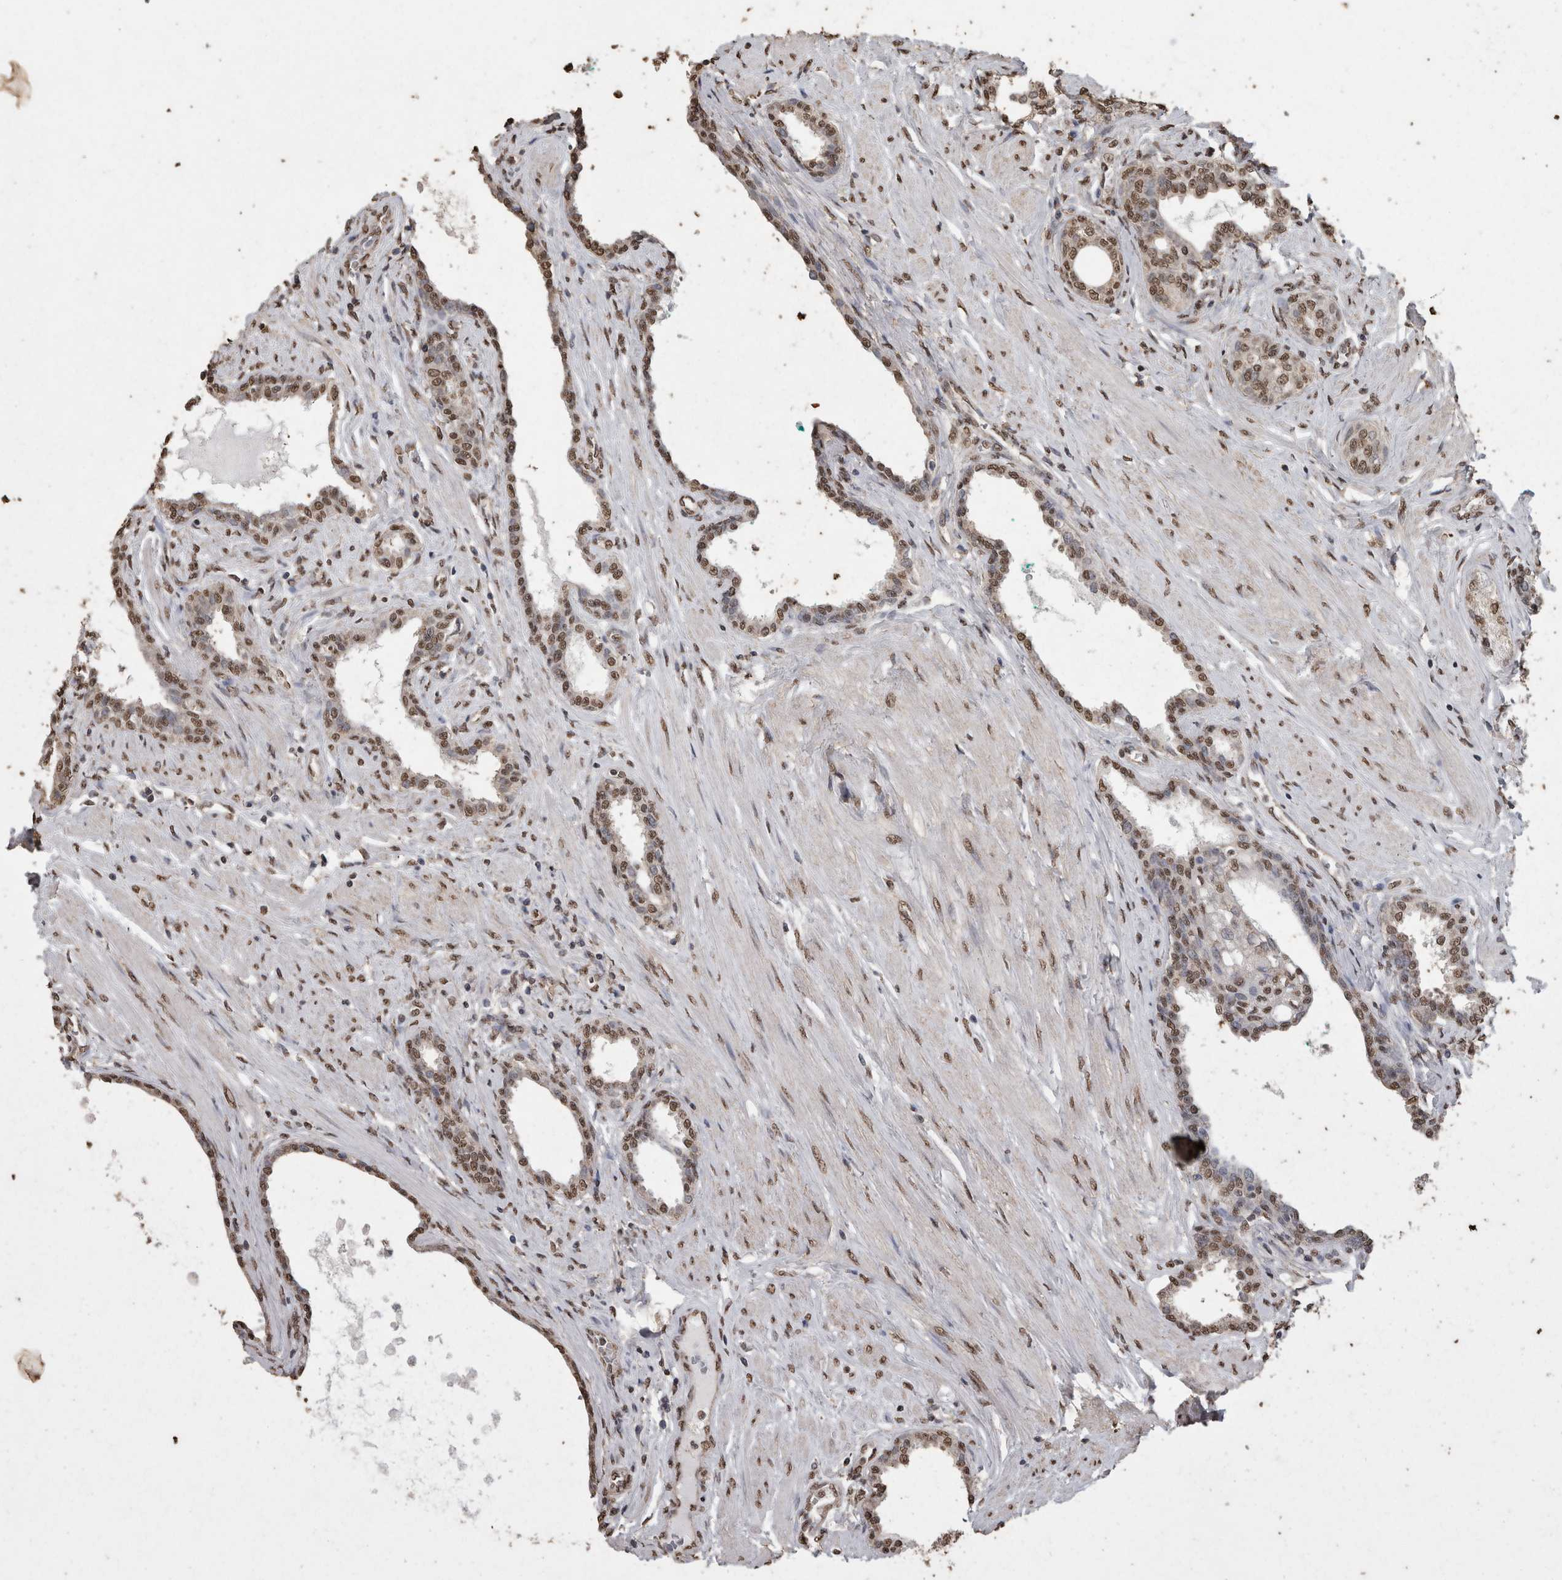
{"staining": {"intensity": "moderate", "quantity": ">75%", "location": "nuclear"}, "tissue": "prostate cancer", "cell_type": "Tumor cells", "image_type": "cancer", "snomed": [{"axis": "morphology", "description": "Adenocarcinoma, High grade"}, {"axis": "topography", "description": "Prostate"}], "caption": "Immunohistochemical staining of human prostate cancer (high-grade adenocarcinoma) exhibits medium levels of moderate nuclear positivity in about >75% of tumor cells.", "gene": "SMAD7", "patient": {"sex": "male", "age": 52}}